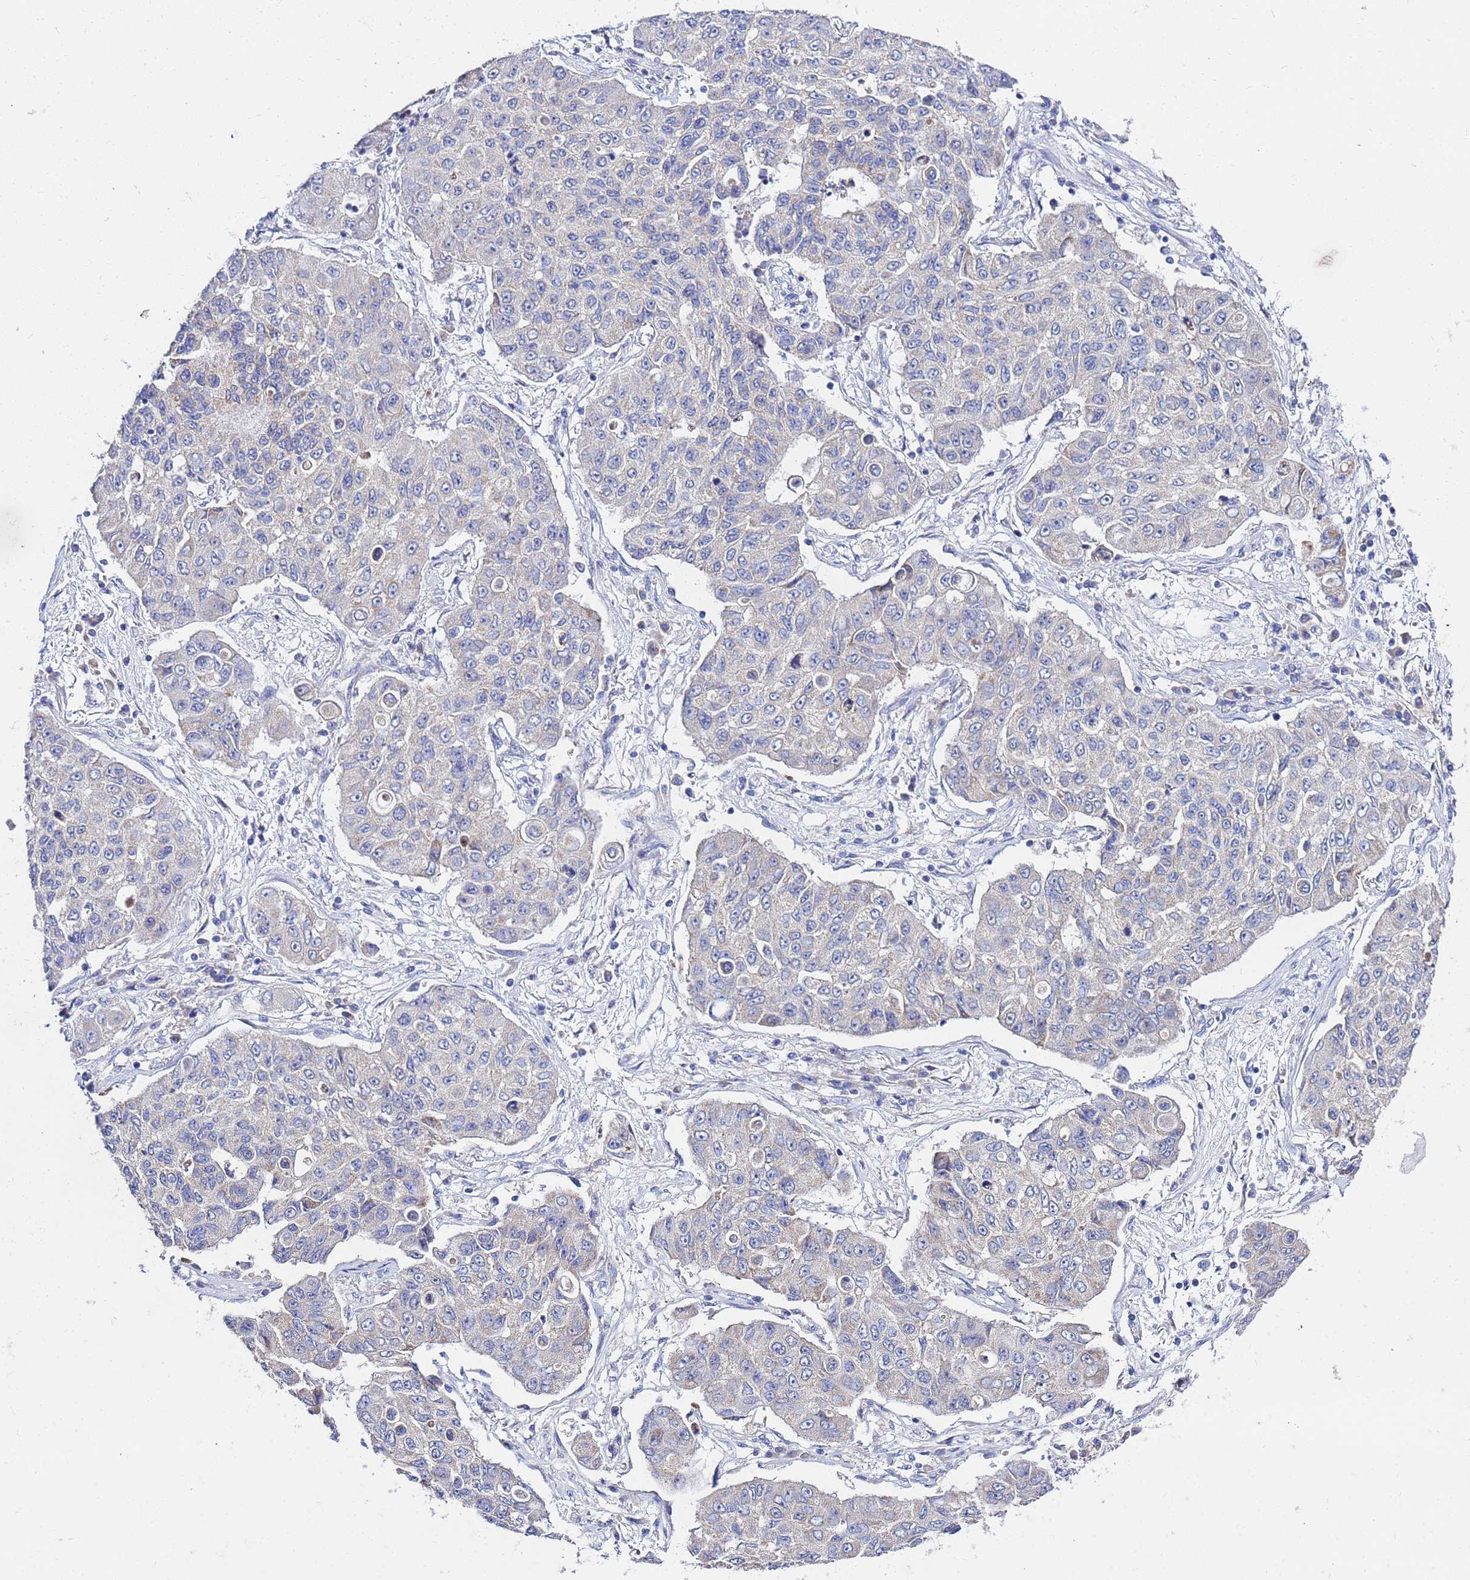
{"staining": {"intensity": "negative", "quantity": "none", "location": "none"}, "tissue": "lung cancer", "cell_type": "Tumor cells", "image_type": "cancer", "snomed": [{"axis": "morphology", "description": "Squamous cell carcinoma, NOS"}, {"axis": "topography", "description": "Lung"}], "caption": "There is no significant expression in tumor cells of squamous cell carcinoma (lung).", "gene": "FAHD2A", "patient": {"sex": "male", "age": 74}}